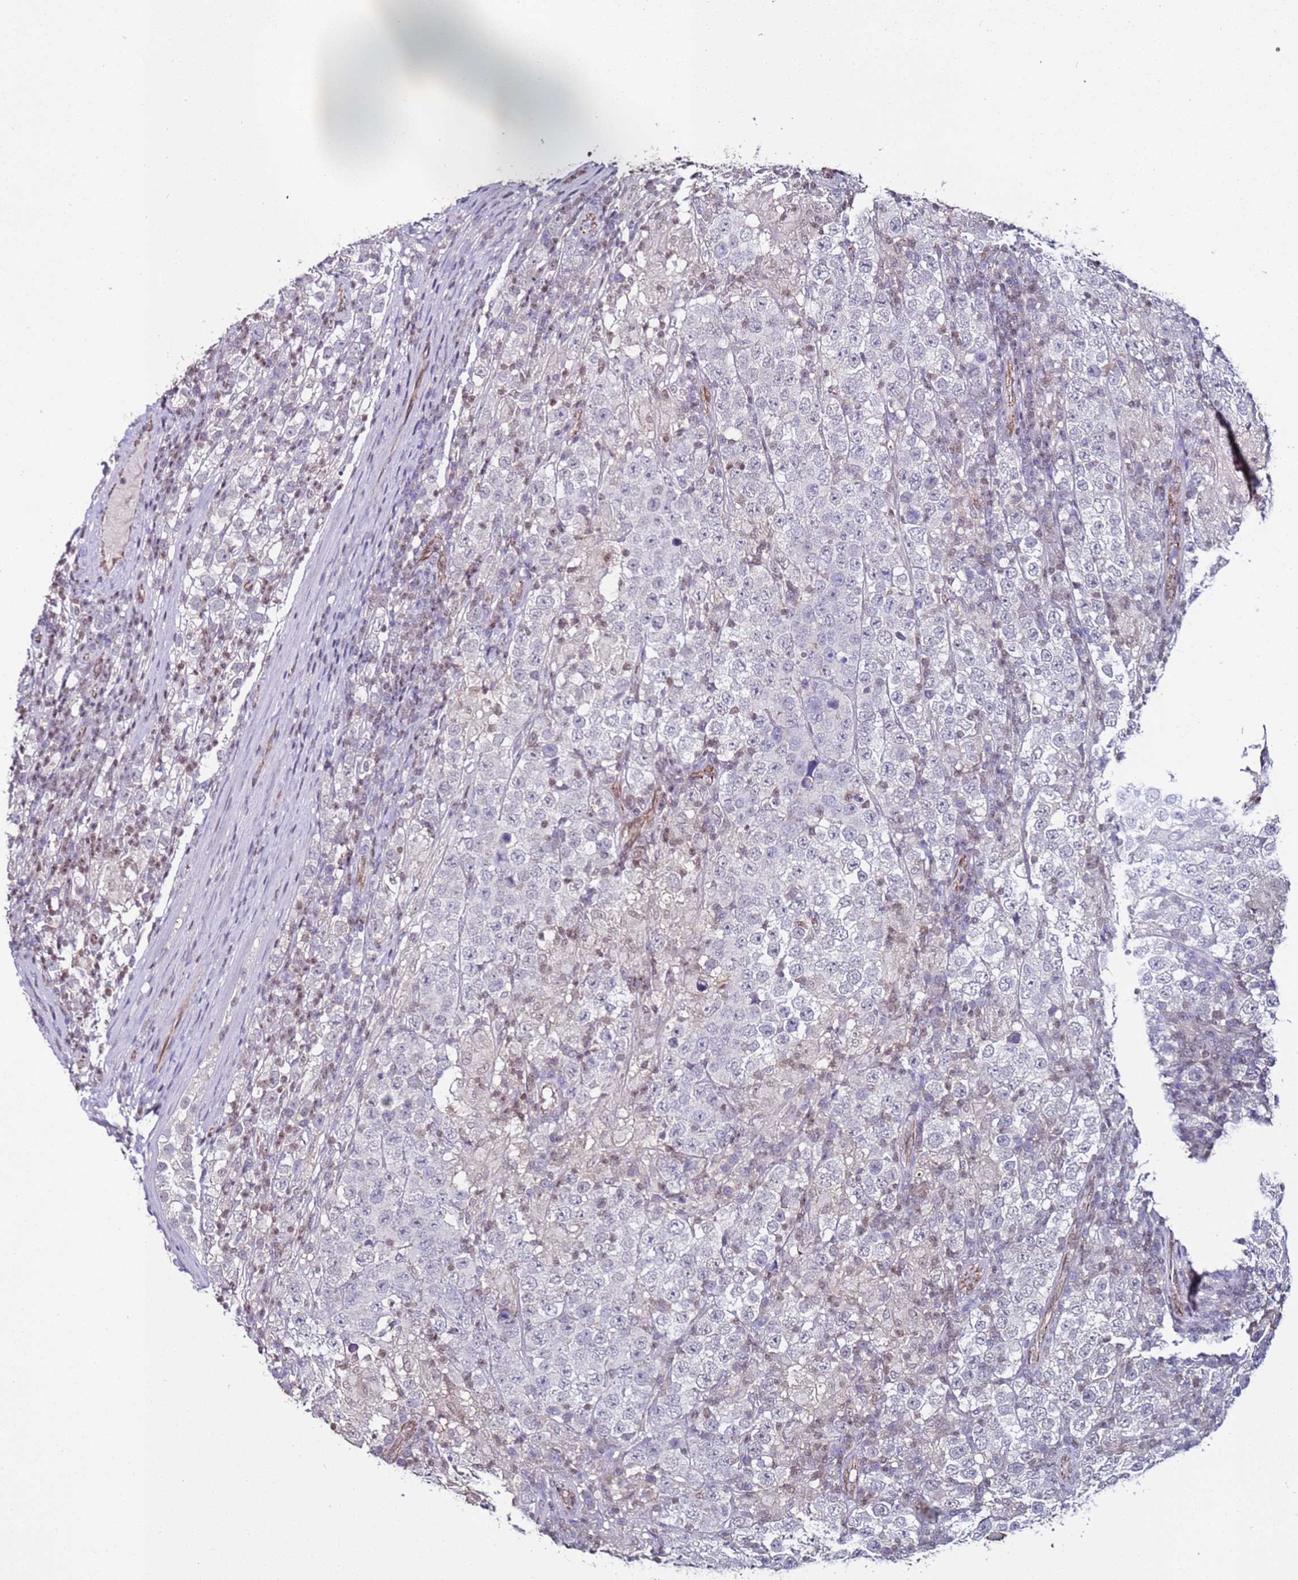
{"staining": {"intensity": "negative", "quantity": "none", "location": "none"}, "tissue": "testis cancer", "cell_type": "Tumor cells", "image_type": "cancer", "snomed": [{"axis": "morphology", "description": "Normal tissue, NOS"}, {"axis": "morphology", "description": "Urothelial carcinoma, High grade"}, {"axis": "morphology", "description": "Seminoma, NOS"}, {"axis": "morphology", "description": "Carcinoma, Embryonal, NOS"}, {"axis": "topography", "description": "Urinary bladder"}, {"axis": "topography", "description": "Testis"}], "caption": "An image of human testis high-grade urothelial carcinoma is negative for staining in tumor cells.", "gene": "TENM3", "patient": {"sex": "male", "age": 41}}